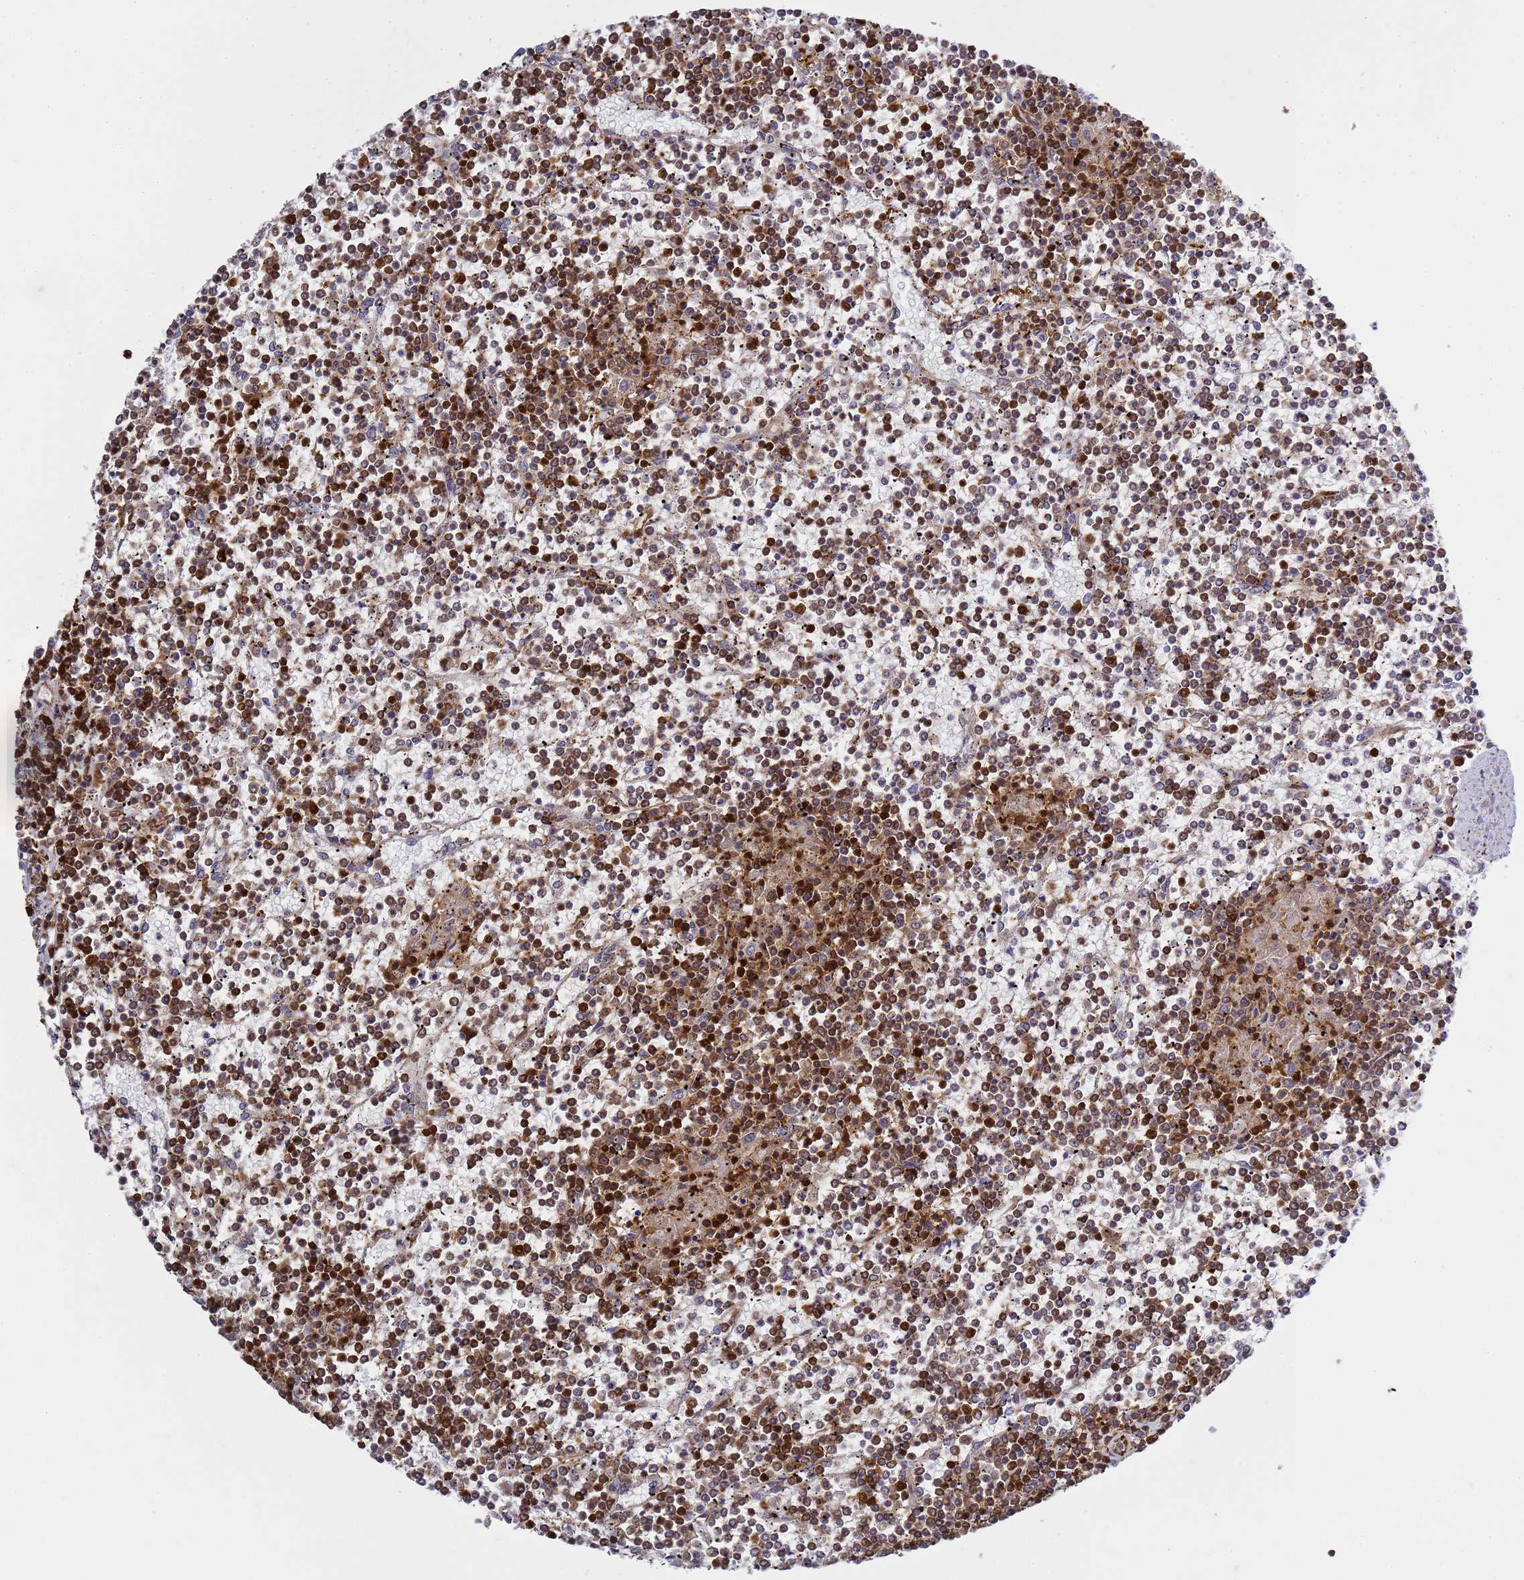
{"staining": {"intensity": "strong", "quantity": "25%-75%", "location": "cytoplasmic/membranous"}, "tissue": "lymphoma", "cell_type": "Tumor cells", "image_type": "cancer", "snomed": [{"axis": "morphology", "description": "Malignant lymphoma, non-Hodgkin's type, Low grade"}, {"axis": "topography", "description": "Spleen"}], "caption": "Immunohistochemistry (DAB (3,3'-diaminobenzidine)) staining of human lymphoma displays strong cytoplasmic/membranous protein positivity in about 25%-75% of tumor cells.", "gene": "ZBTB8OS", "patient": {"sex": "female", "age": 19}}